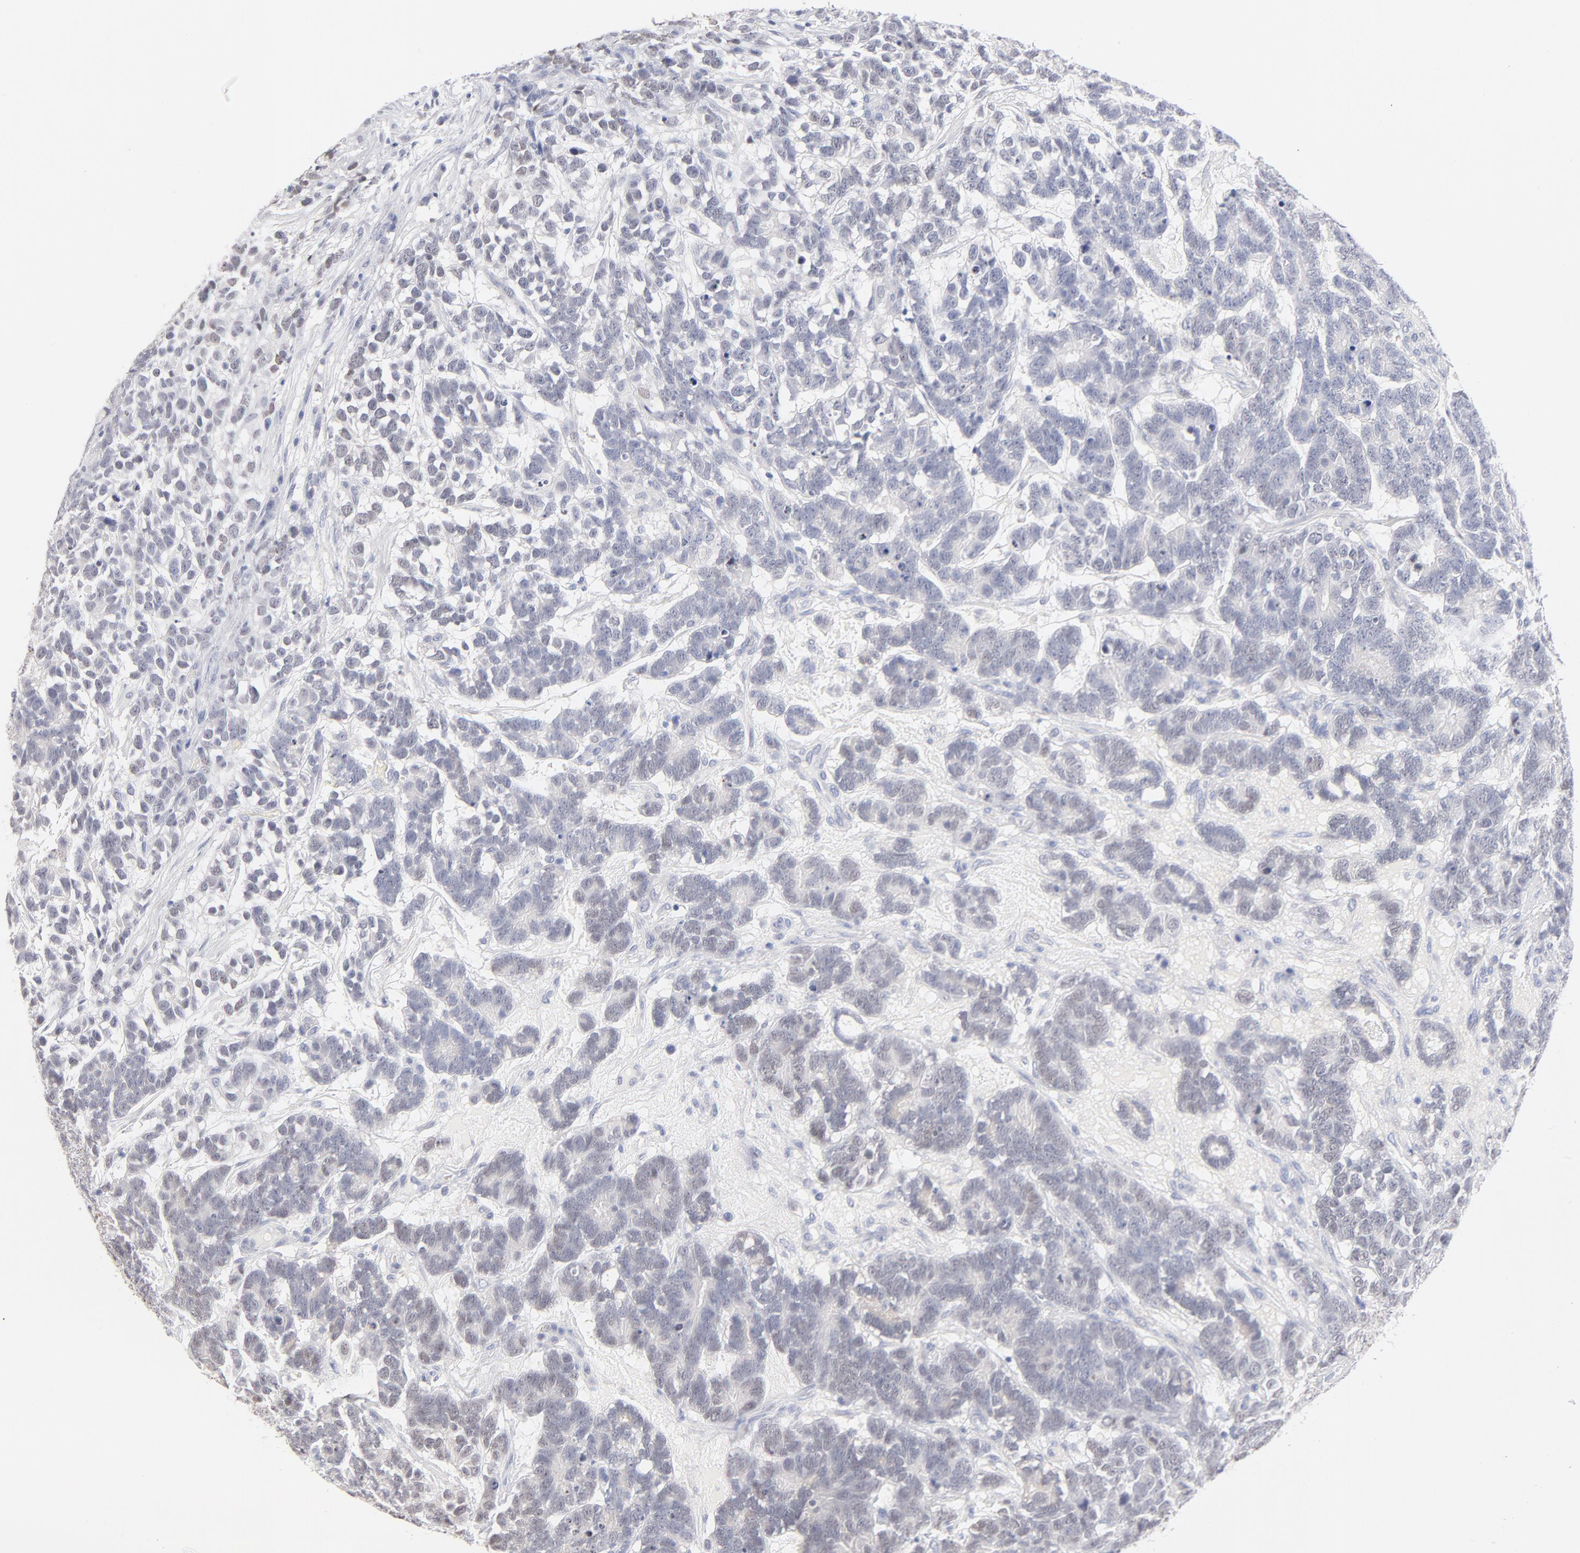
{"staining": {"intensity": "negative", "quantity": "none", "location": "none"}, "tissue": "testis cancer", "cell_type": "Tumor cells", "image_type": "cancer", "snomed": [{"axis": "morphology", "description": "Carcinoma, Embryonal, NOS"}, {"axis": "topography", "description": "Testis"}], "caption": "Immunohistochemistry (IHC) of human embryonal carcinoma (testis) reveals no staining in tumor cells.", "gene": "KHNYN", "patient": {"sex": "male", "age": 26}}